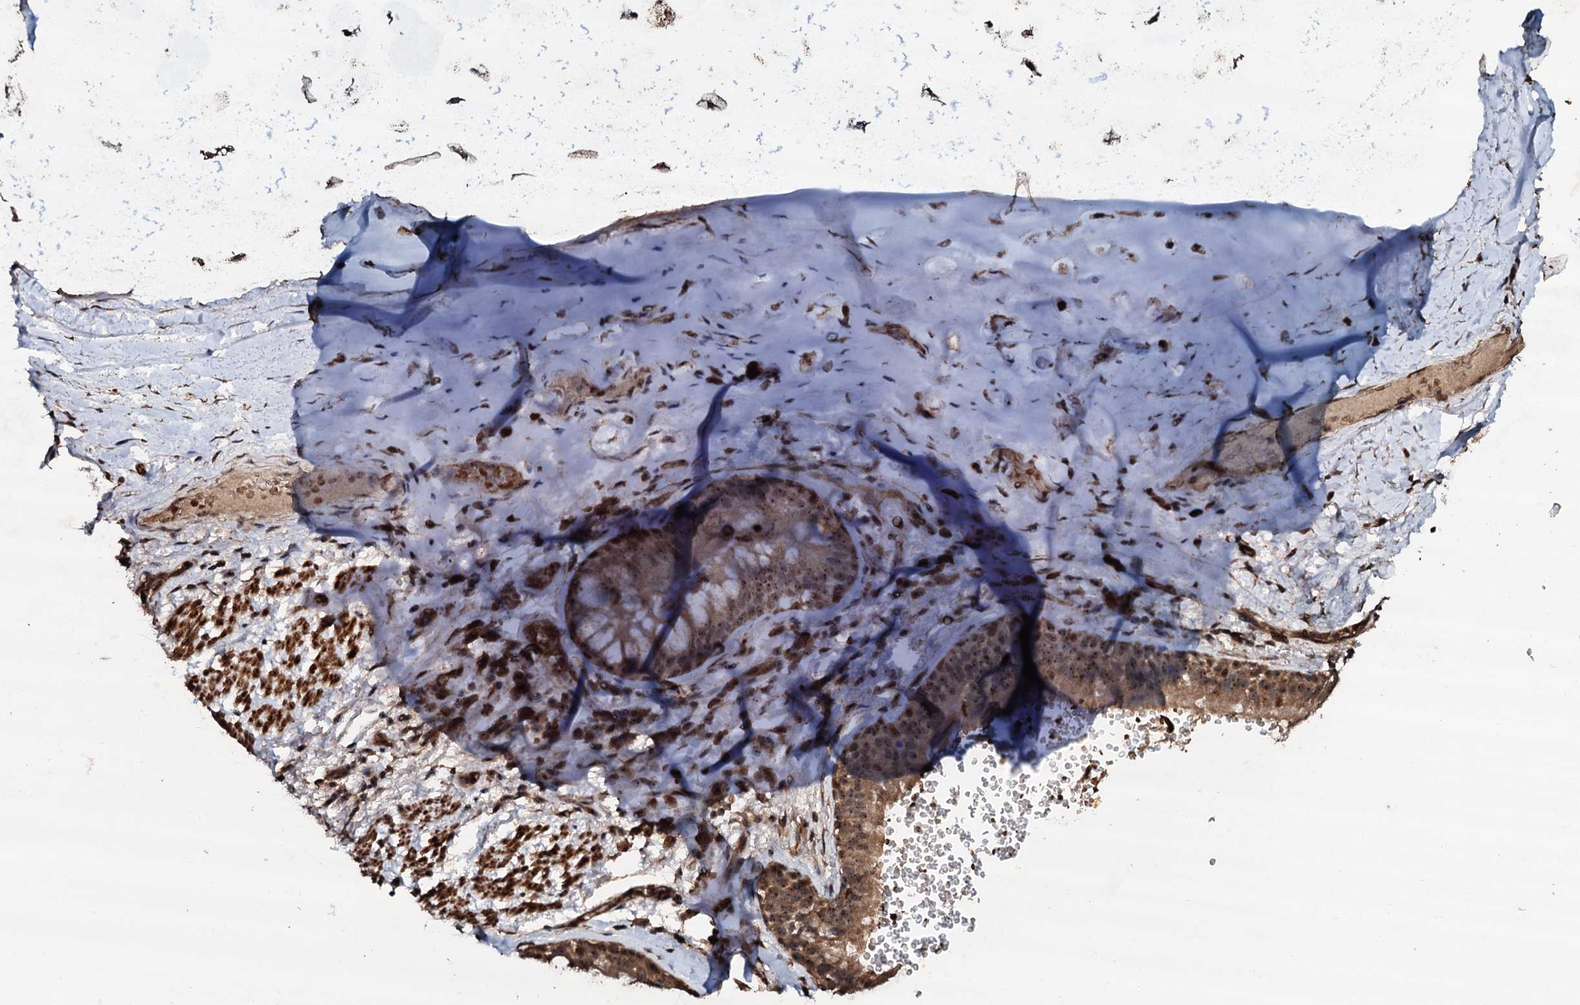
{"staining": {"intensity": "strong", "quantity": ">75%", "location": "cytoplasmic/membranous,nuclear"}, "tissue": "soft tissue", "cell_type": "Chondrocytes", "image_type": "normal", "snomed": [{"axis": "morphology", "description": "Normal tissue, NOS"}, {"axis": "topography", "description": "Lymph node"}, {"axis": "topography", "description": "Cartilage tissue"}, {"axis": "topography", "description": "Bronchus"}], "caption": "DAB (3,3'-diaminobenzidine) immunohistochemical staining of normal human soft tissue shows strong cytoplasmic/membranous,nuclear protein staining in approximately >75% of chondrocytes.", "gene": "SUPT7L", "patient": {"sex": "male", "age": 63}}